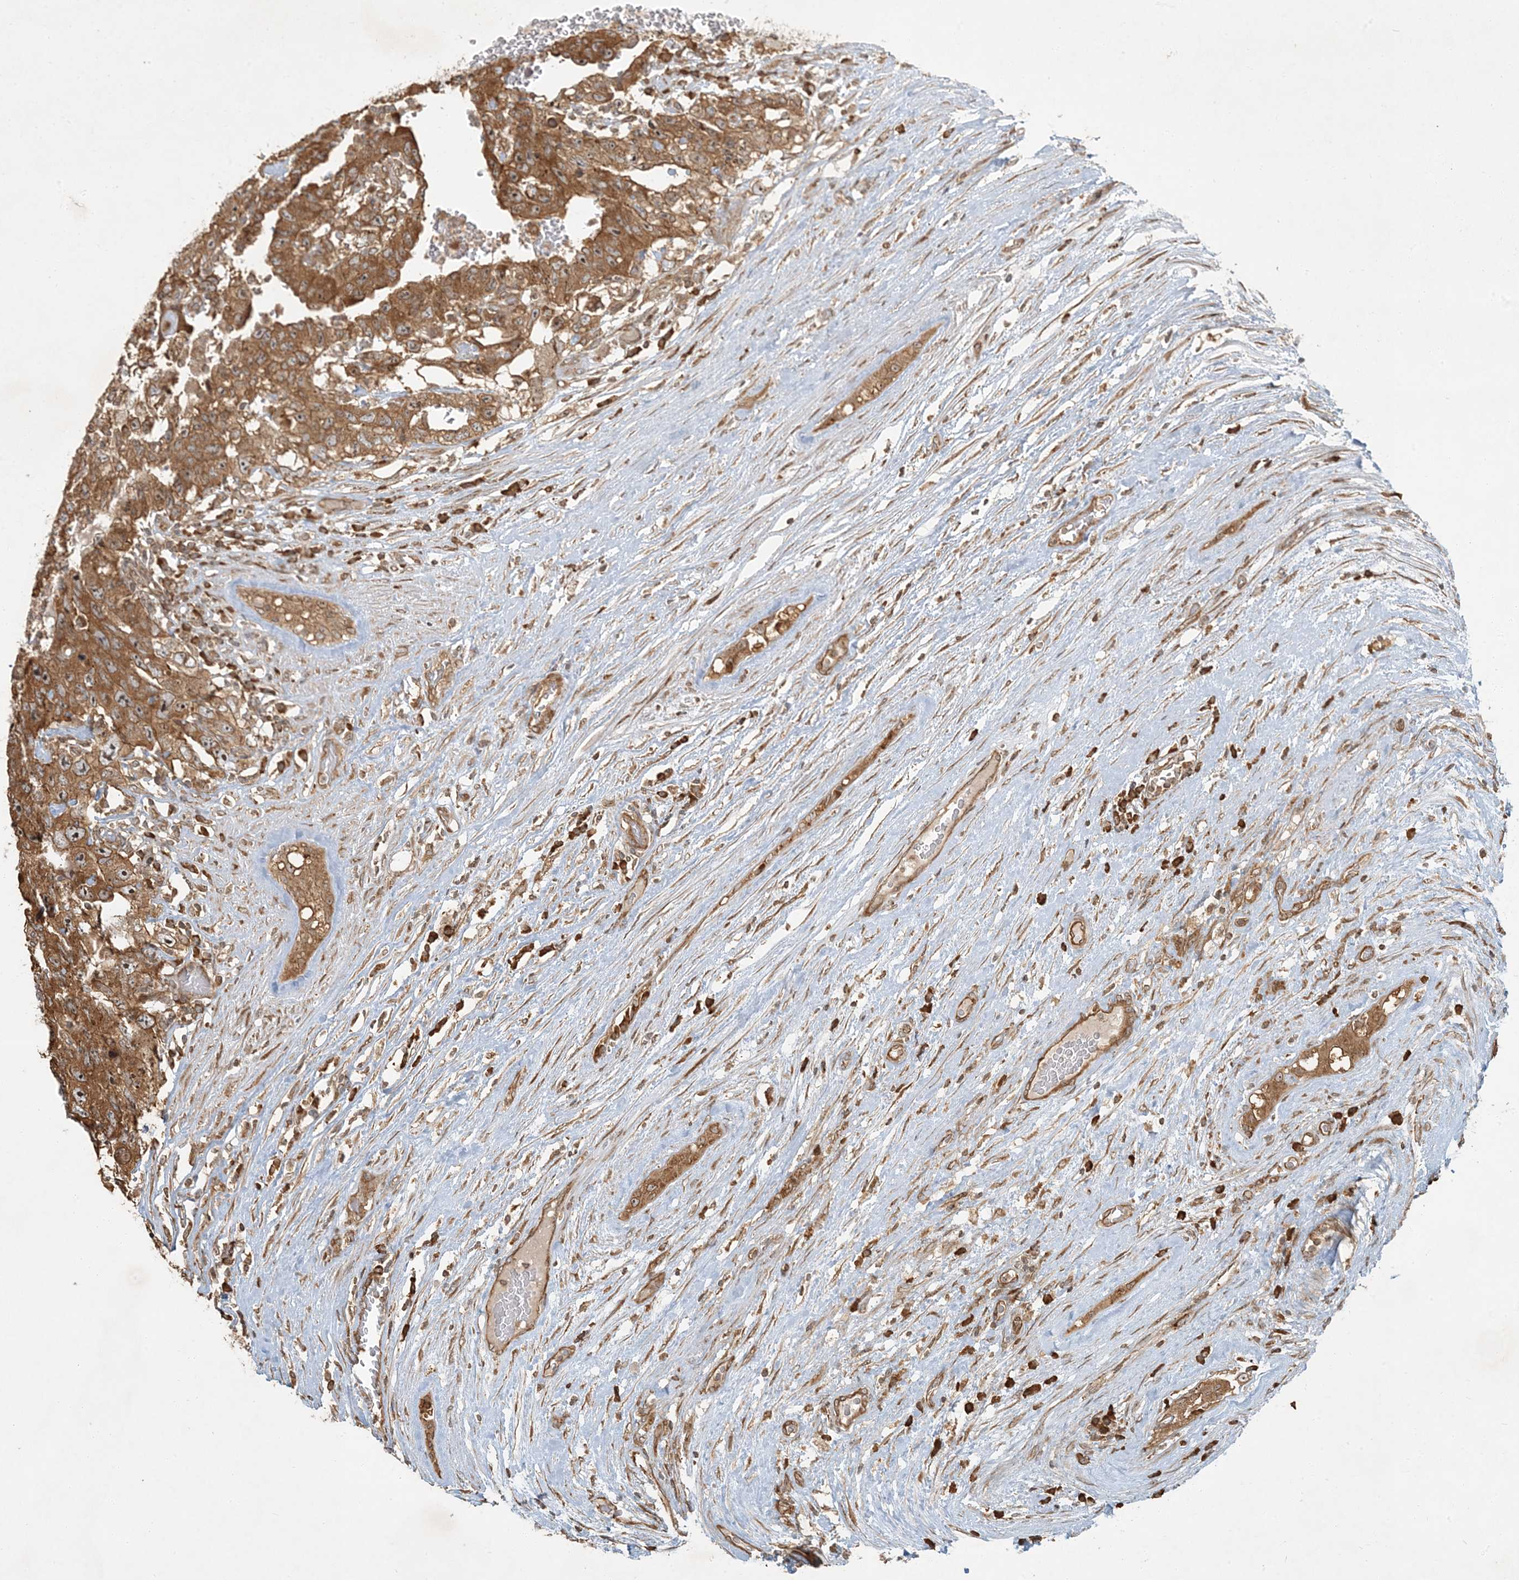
{"staining": {"intensity": "moderate", "quantity": ">75%", "location": "cytoplasmic/membranous"}, "tissue": "testis cancer", "cell_type": "Tumor cells", "image_type": "cancer", "snomed": [{"axis": "morphology", "description": "Carcinoma, Embryonal, NOS"}, {"axis": "topography", "description": "Testis"}], "caption": "This is an image of immunohistochemistry (IHC) staining of testis cancer, which shows moderate expression in the cytoplasmic/membranous of tumor cells.", "gene": "COMMD8", "patient": {"sex": "male", "age": 26}}